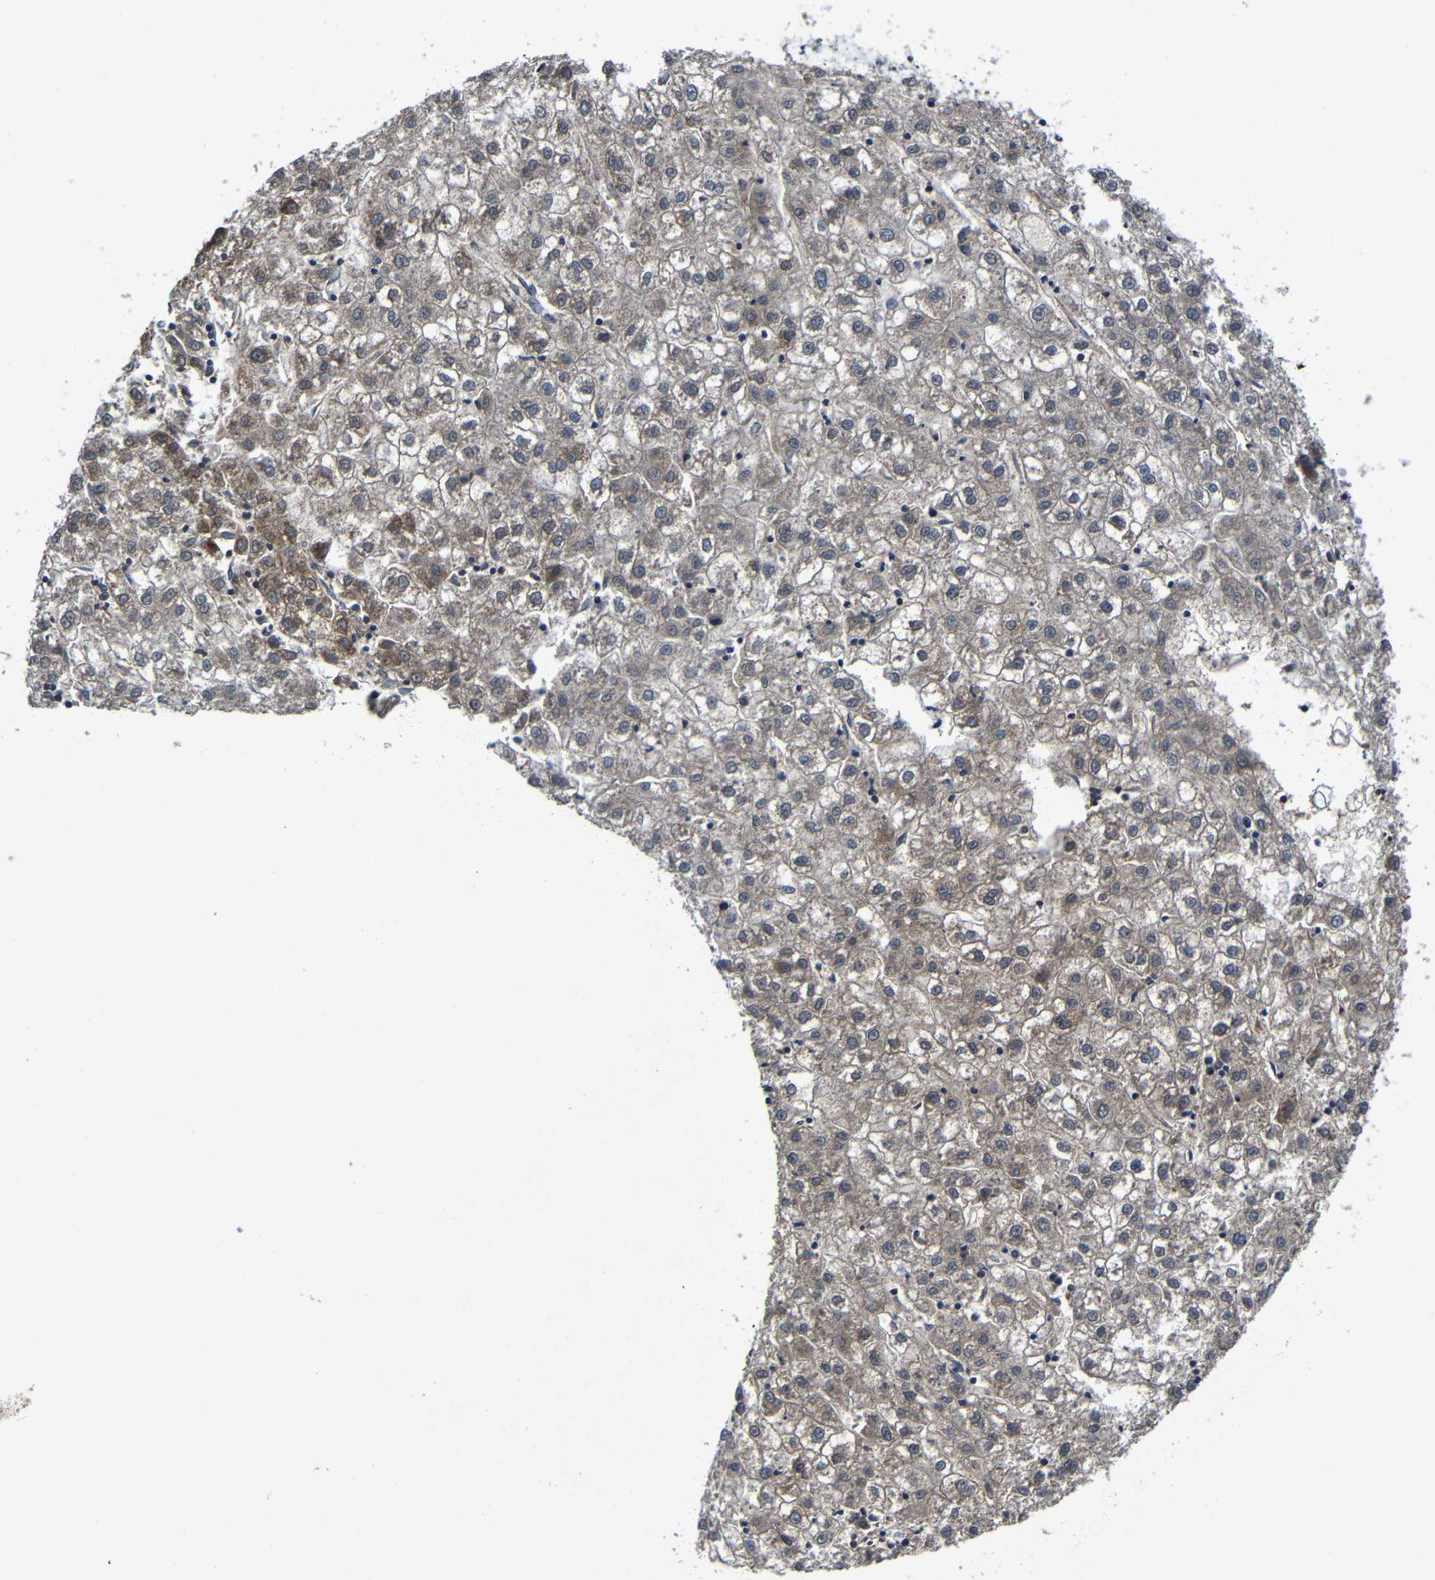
{"staining": {"intensity": "weak", "quantity": ">75%", "location": "cytoplasmic/membranous,nuclear"}, "tissue": "liver cancer", "cell_type": "Tumor cells", "image_type": "cancer", "snomed": [{"axis": "morphology", "description": "Carcinoma, Hepatocellular, NOS"}, {"axis": "topography", "description": "Liver"}], "caption": "Protein analysis of hepatocellular carcinoma (liver) tissue displays weak cytoplasmic/membranous and nuclear staining in about >75% of tumor cells.", "gene": "CA5B", "patient": {"sex": "male", "age": 72}}